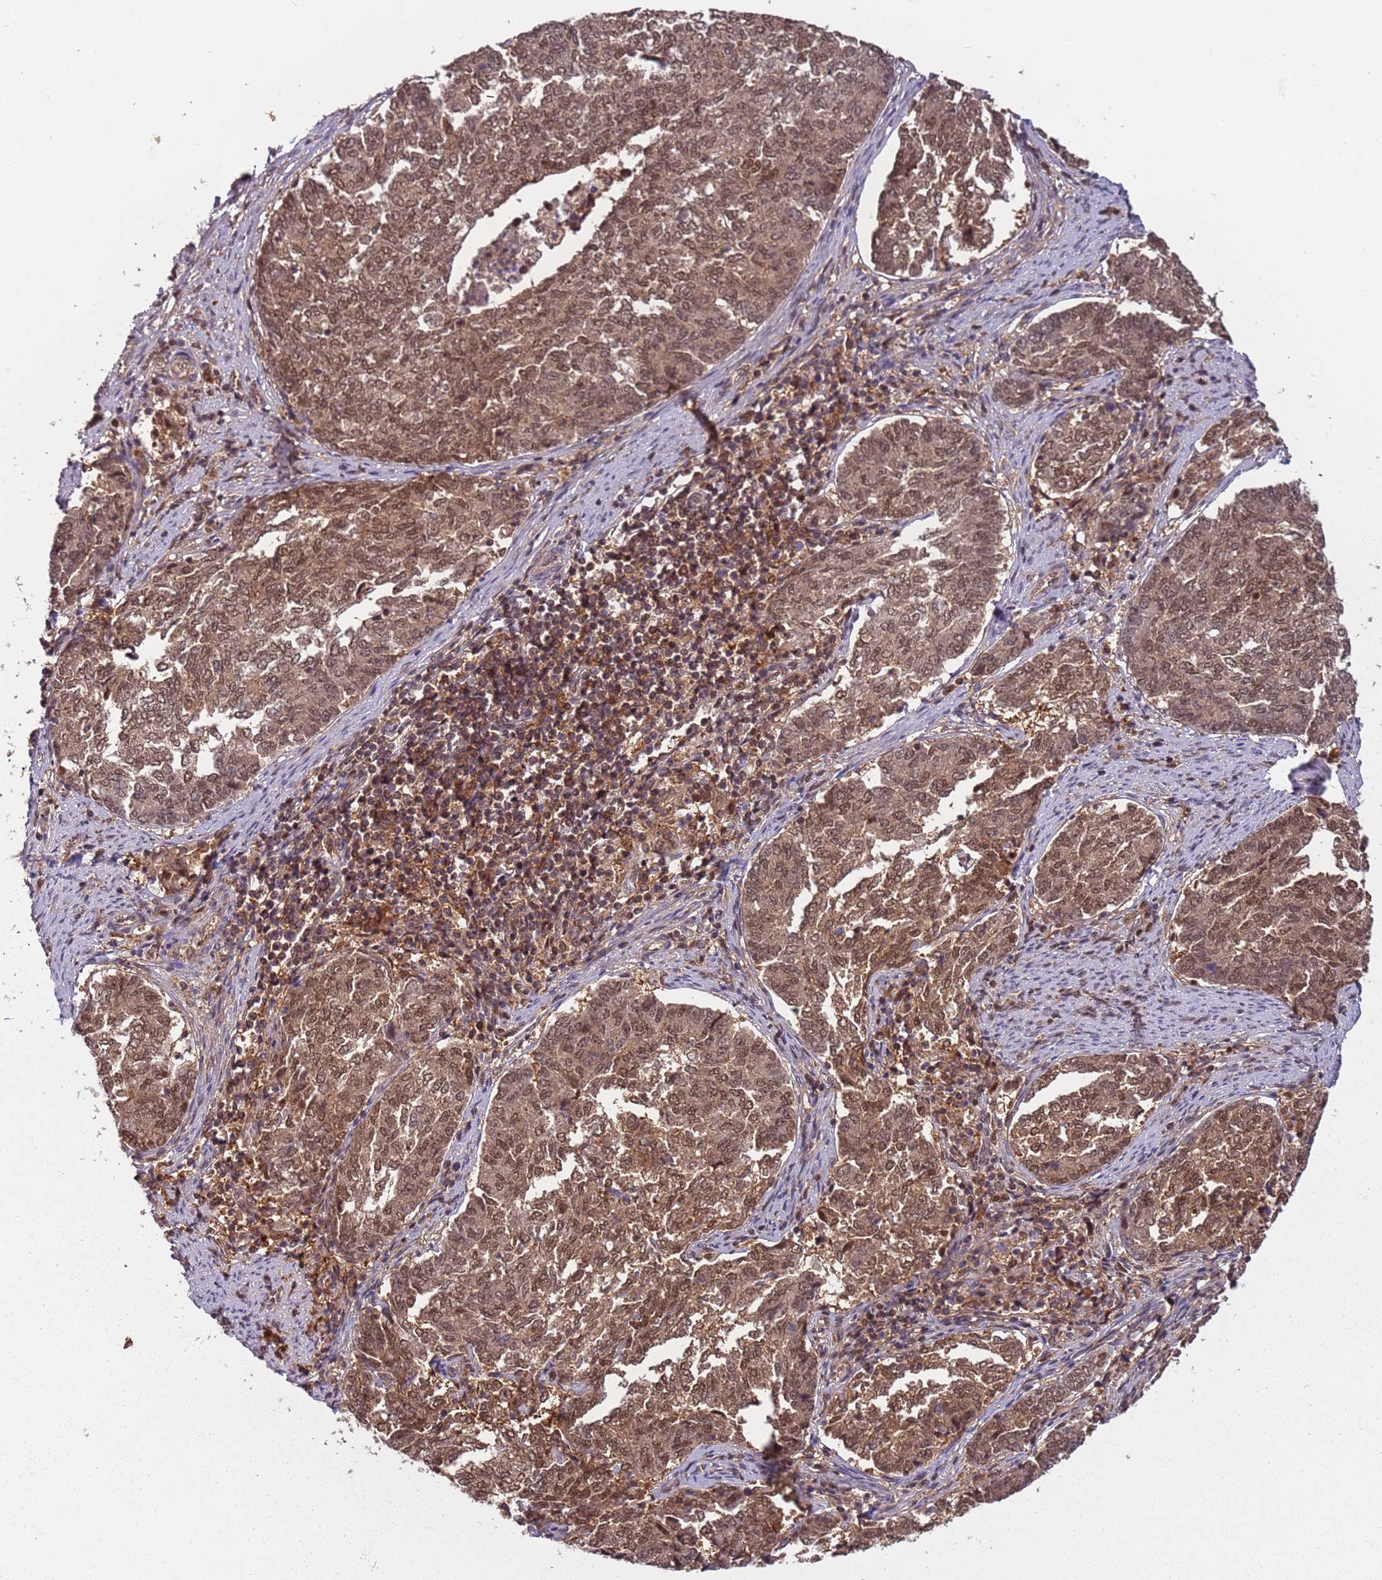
{"staining": {"intensity": "moderate", "quantity": ">75%", "location": "cytoplasmic/membranous,nuclear"}, "tissue": "endometrial cancer", "cell_type": "Tumor cells", "image_type": "cancer", "snomed": [{"axis": "morphology", "description": "Adenocarcinoma, NOS"}, {"axis": "topography", "description": "Endometrium"}], "caption": "A medium amount of moderate cytoplasmic/membranous and nuclear positivity is identified in about >75% of tumor cells in endometrial cancer (adenocarcinoma) tissue.", "gene": "PGLS", "patient": {"sex": "female", "age": 80}}